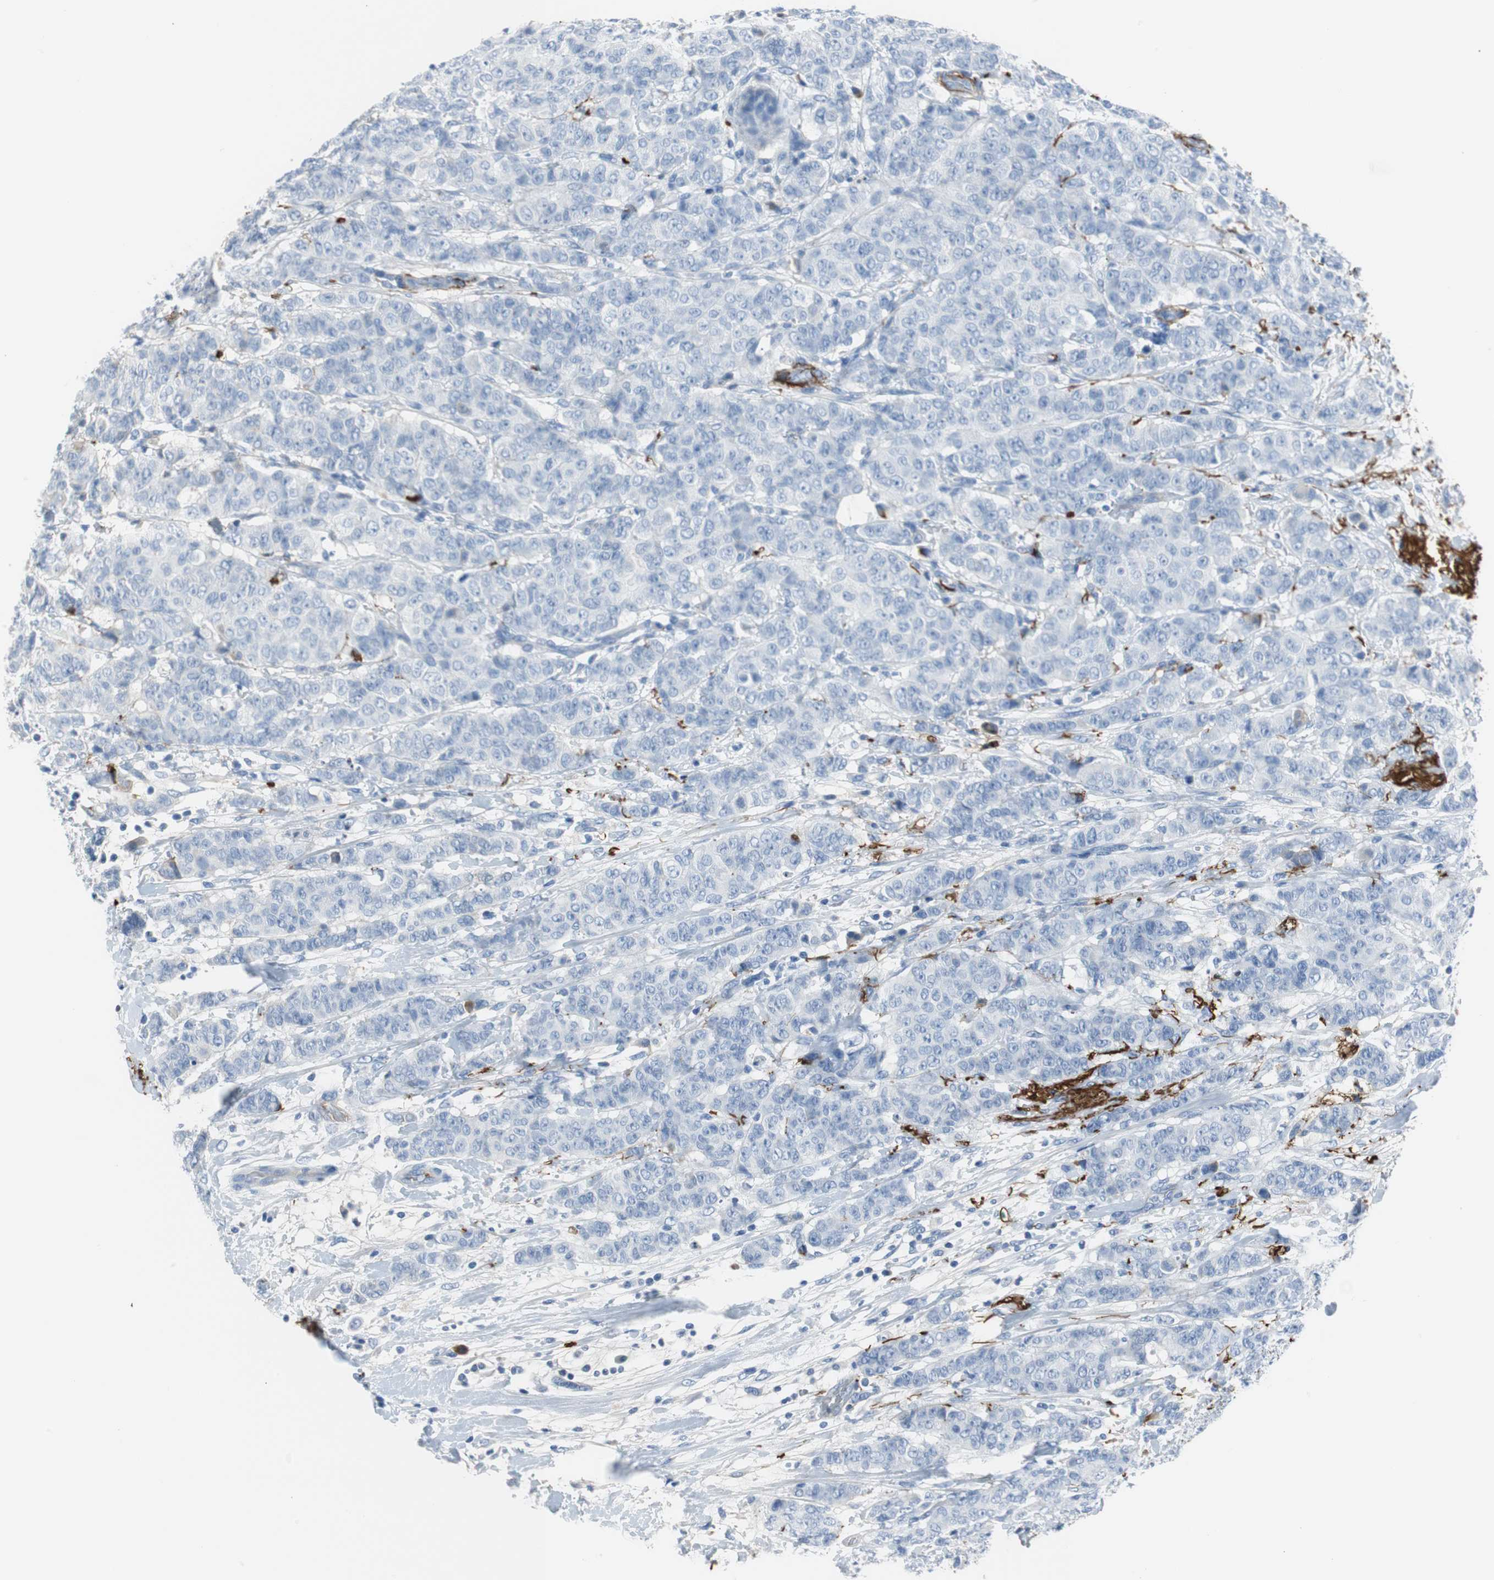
{"staining": {"intensity": "negative", "quantity": "none", "location": "none"}, "tissue": "breast cancer", "cell_type": "Tumor cells", "image_type": "cancer", "snomed": [{"axis": "morphology", "description": "Duct carcinoma"}, {"axis": "topography", "description": "Breast"}], "caption": "Immunohistochemistry (IHC) of human breast cancer exhibits no positivity in tumor cells.", "gene": "APCS", "patient": {"sex": "female", "age": 40}}